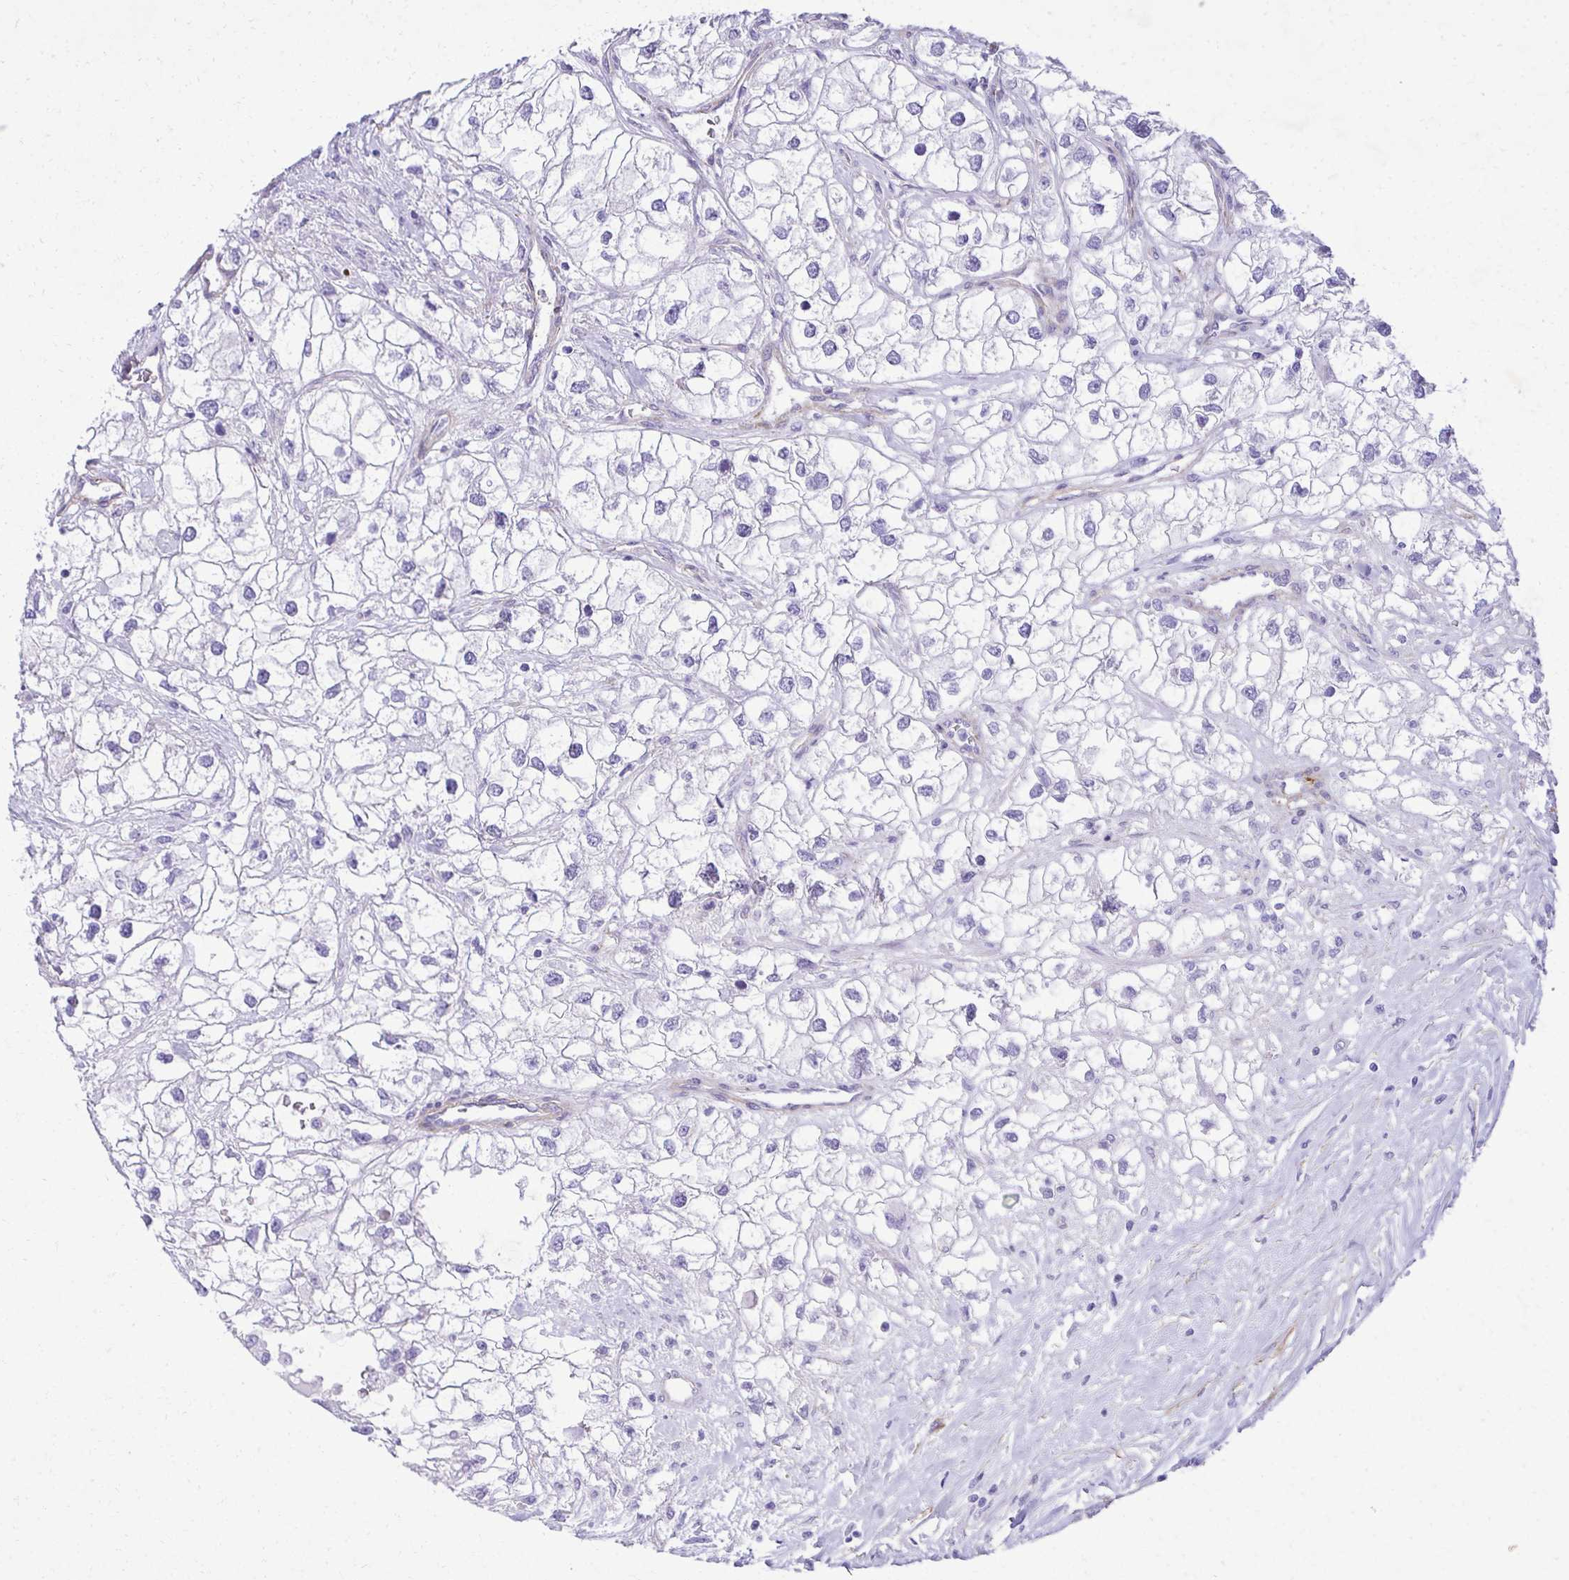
{"staining": {"intensity": "negative", "quantity": "none", "location": "none"}, "tissue": "renal cancer", "cell_type": "Tumor cells", "image_type": "cancer", "snomed": [{"axis": "morphology", "description": "Adenocarcinoma, NOS"}, {"axis": "topography", "description": "Kidney"}], "caption": "Immunohistochemistry (IHC) photomicrograph of neoplastic tissue: renal cancer (adenocarcinoma) stained with DAB reveals no significant protein staining in tumor cells. The staining was performed using DAB to visualize the protein expression in brown, while the nuclei were stained in blue with hematoxylin (Magnification: 20x).", "gene": "PITPNM3", "patient": {"sex": "male", "age": 59}}